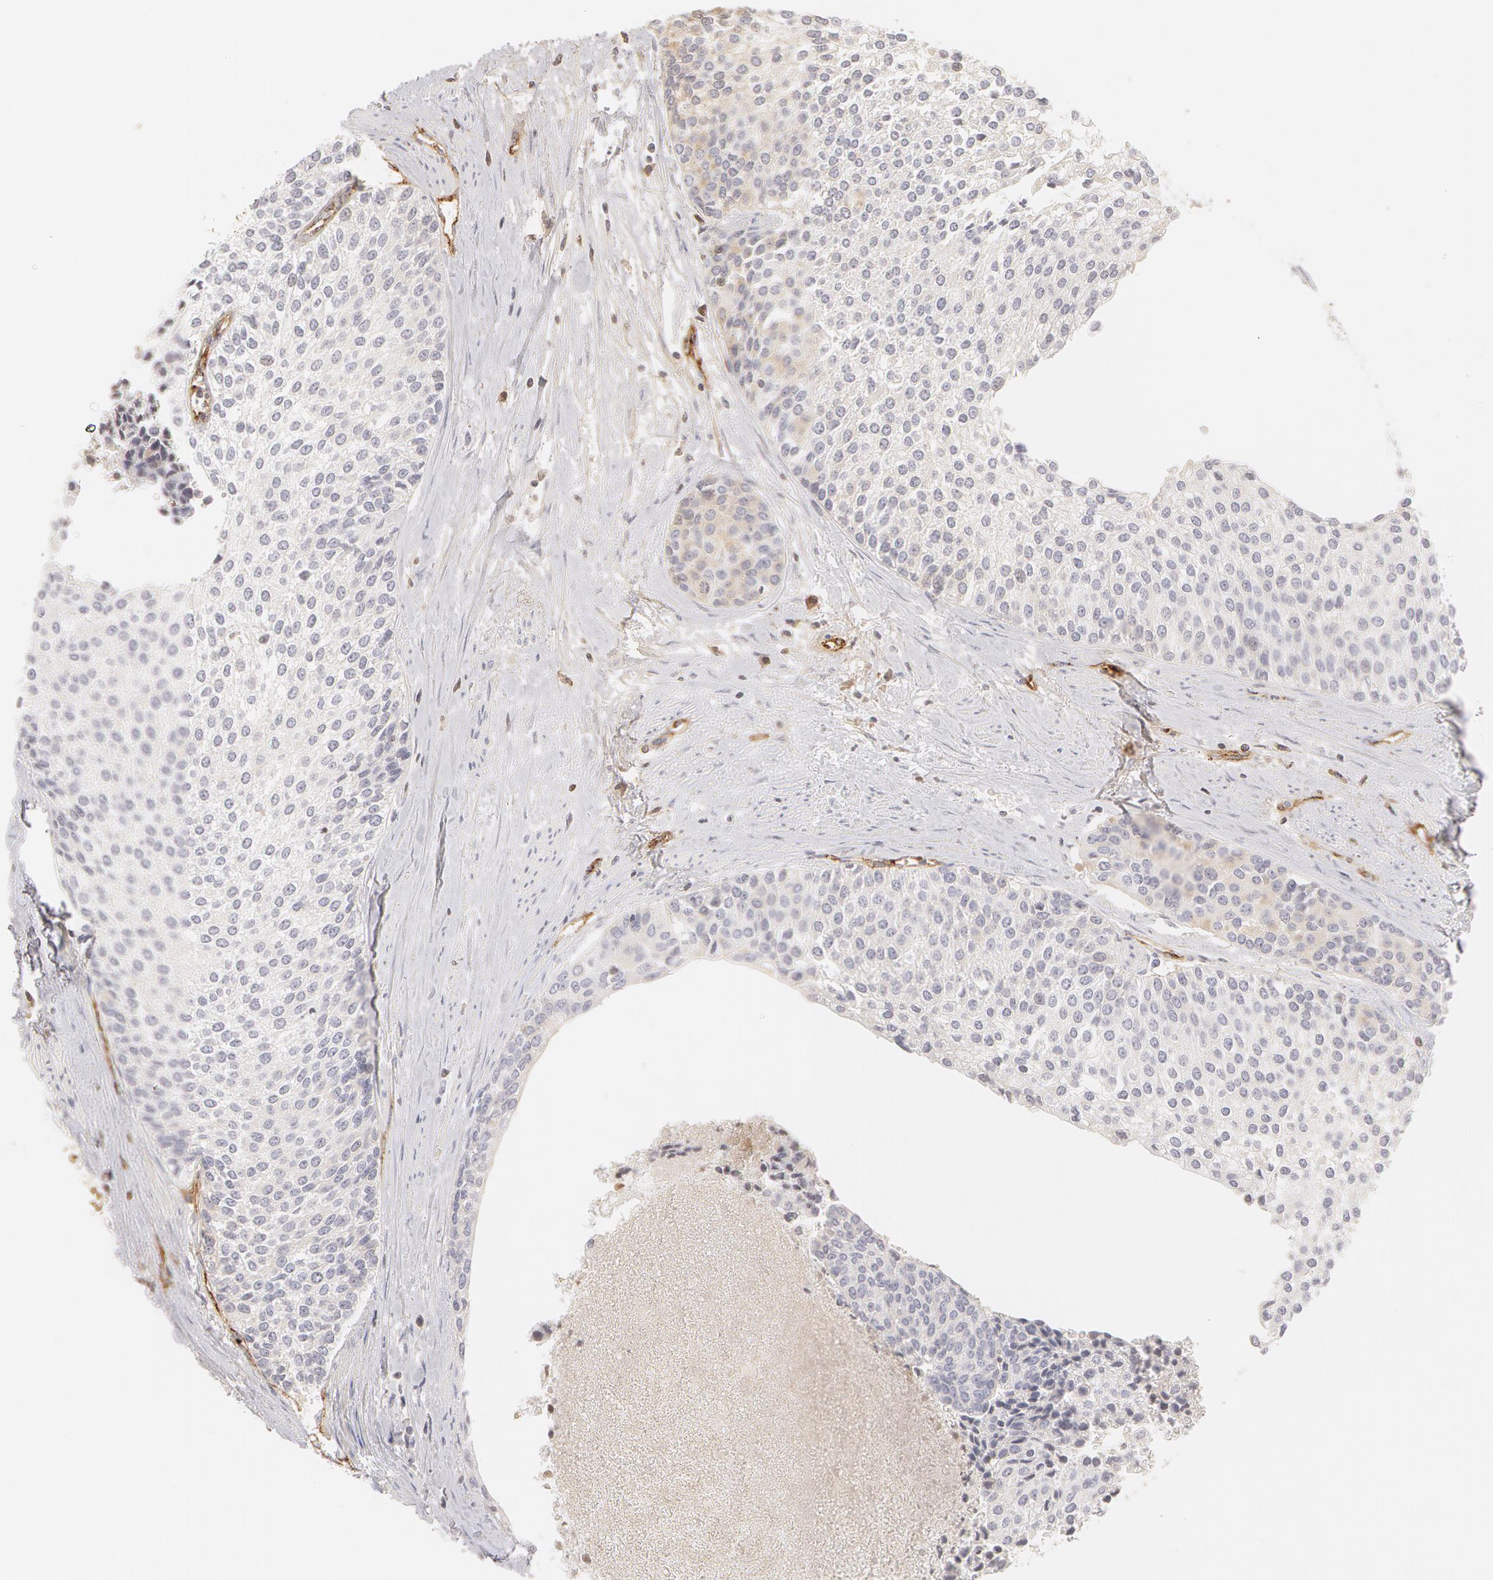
{"staining": {"intensity": "negative", "quantity": "none", "location": "none"}, "tissue": "urothelial cancer", "cell_type": "Tumor cells", "image_type": "cancer", "snomed": [{"axis": "morphology", "description": "Urothelial carcinoma, Low grade"}, {"axis": "topography", "description": "Urinary bladder"}], "caption": "Tumor cells are negative for protein expression in human urothelial cancer.", "gene": "VWF", "patient": {"sex": "female", "age": 73}}